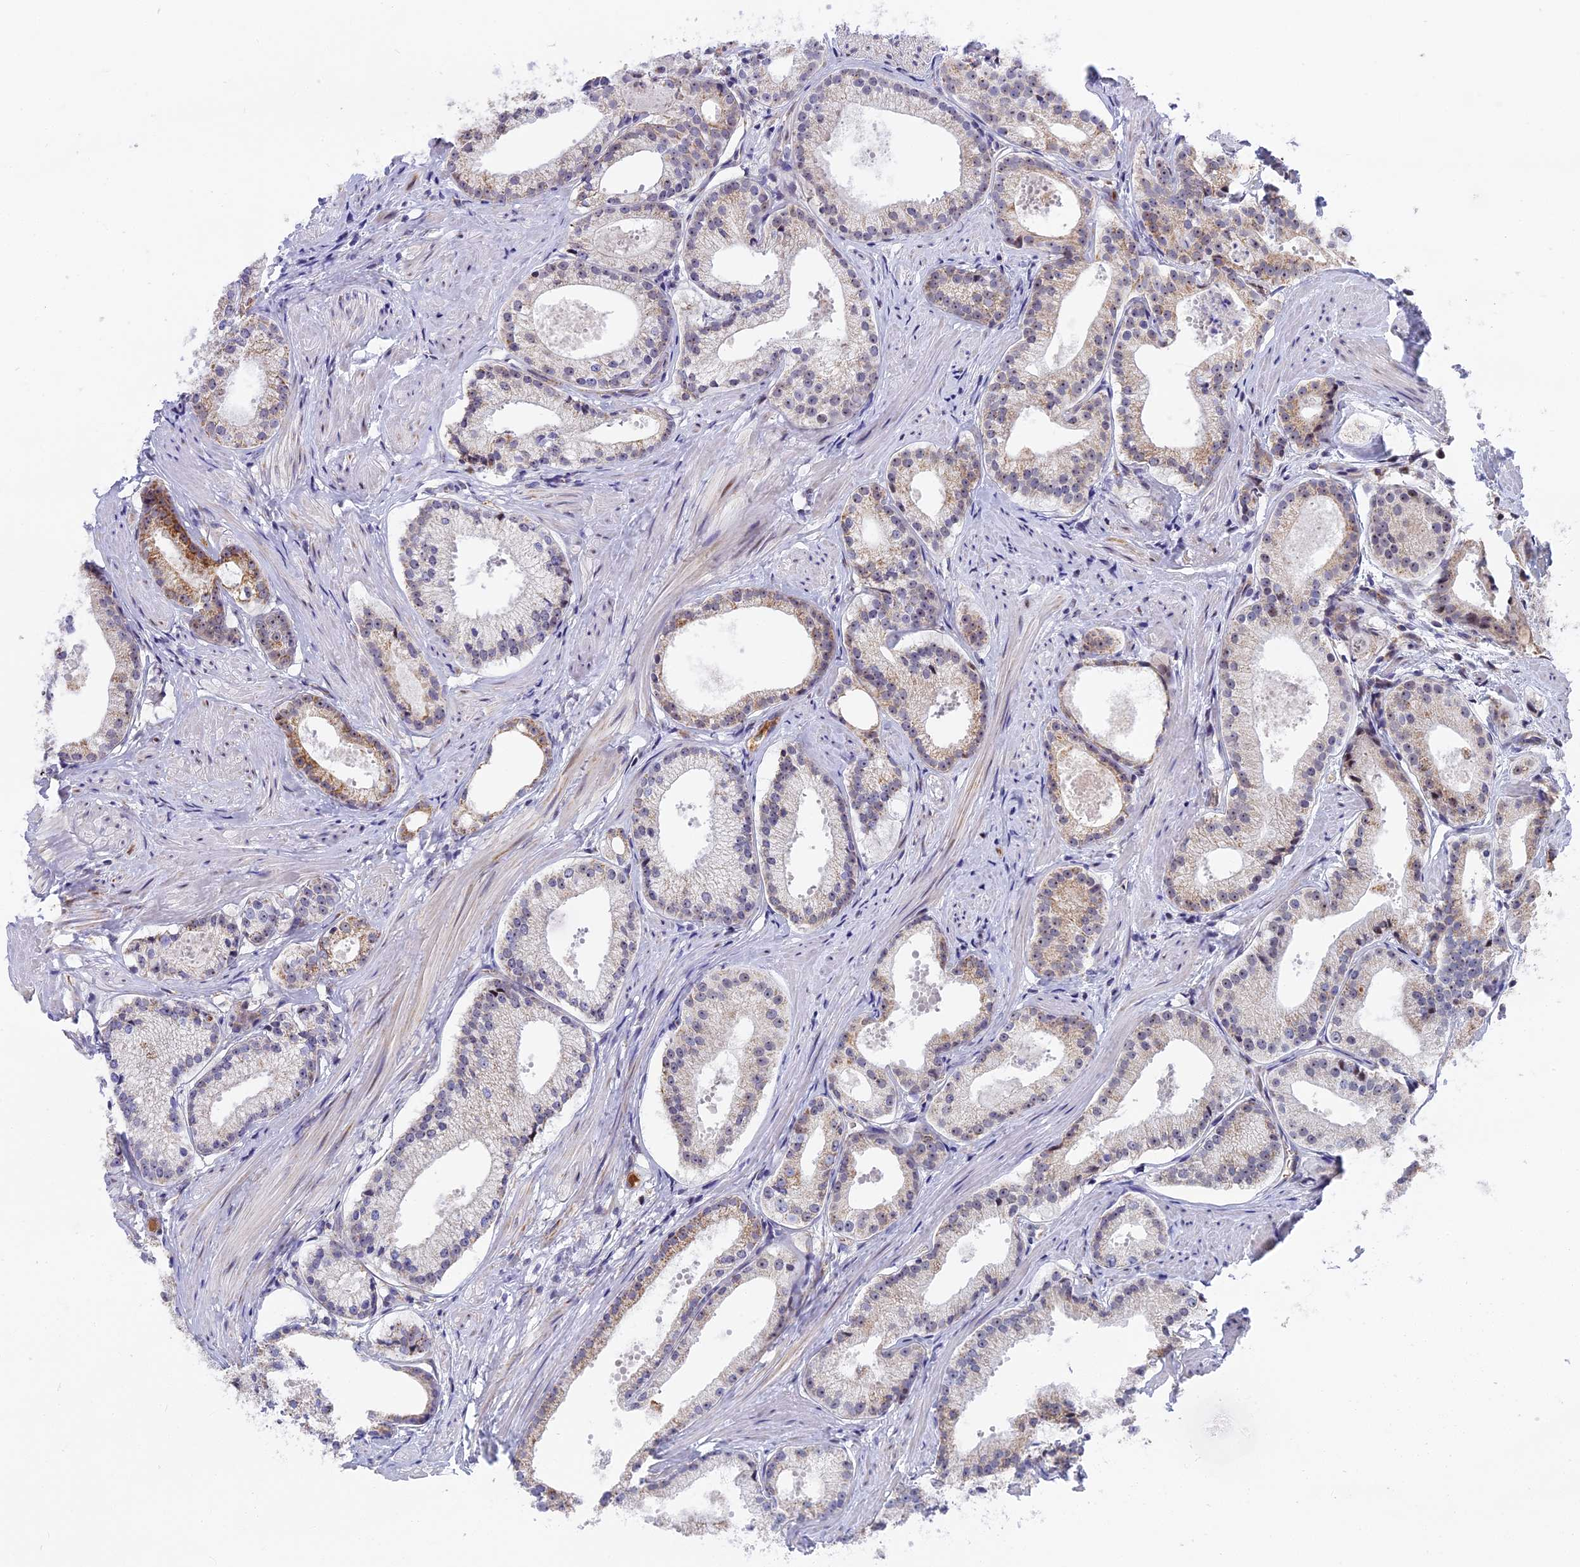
{"staining": {"intensity": "moderate", "quantity": "<25%", "location": "cytoplasmic/membranous"}, "tissue": "prostate cancer", "cell_type": "Tumor cells", "image_type": "cancer", "snomed": [{"axis": "morphology", "description": "Adenocarcinoma, Low grade"}, {"axis": "topography", "description": "Prostate"}], "caption": "A histopathology image showing moderate cytoplasmic/membranous positivity in about <25% of tumor cells in prostate adenocarcinoma (low-grade), as visualized by brown immunohistochemical staining.", "gene": "DTWD1", "patient": {"sex": "male", "age": 57}}